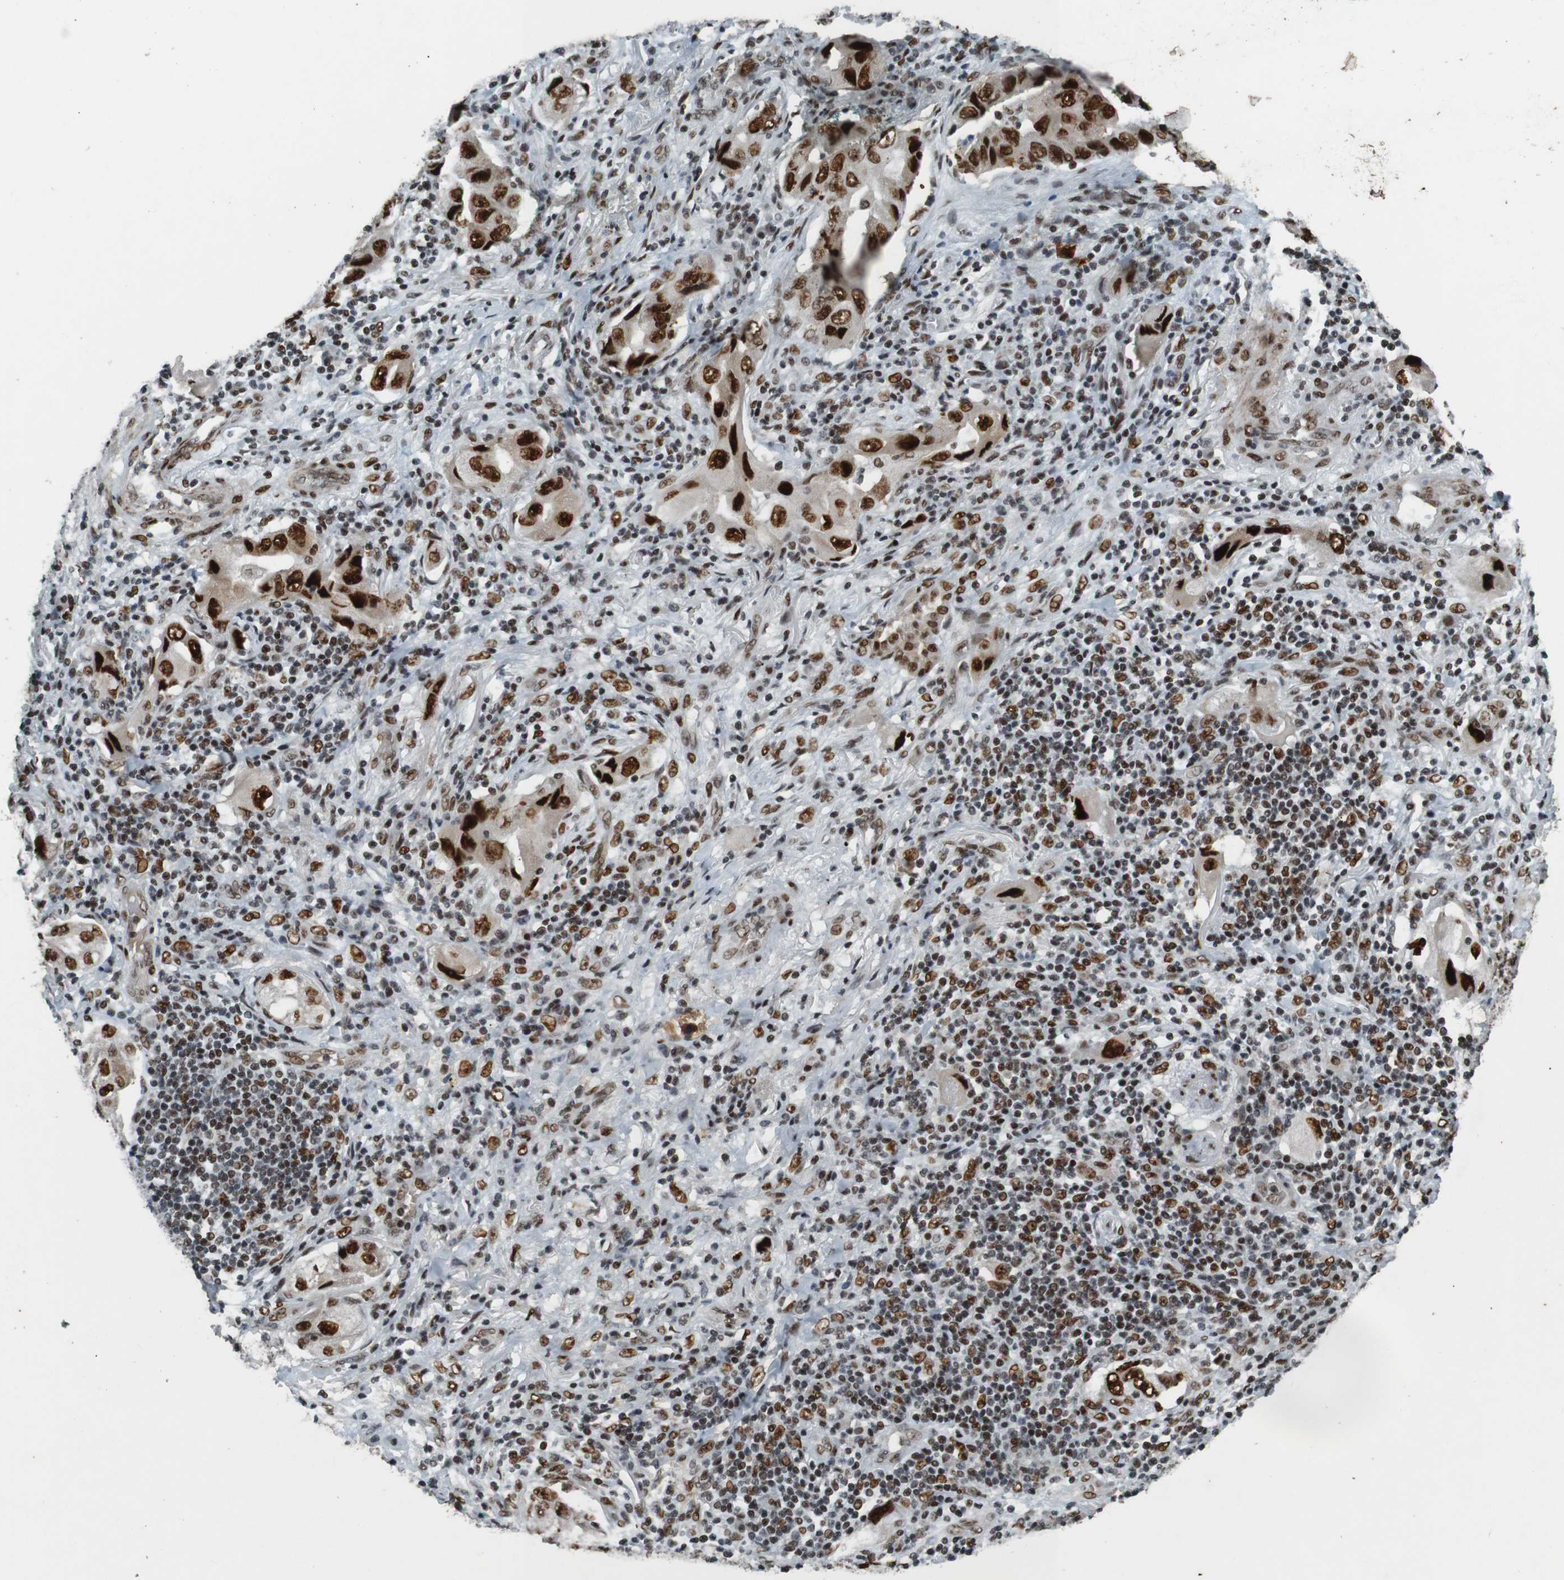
{"staining": {"intensity": "strong", "quantity": ">75%", "location": "nuclear"}, "tissue": "lung cancer", "cell_type": "Tumor cells", "image_type": "cancer", "snomed": [{"axis": "morphology", "description": "Adenocarcinoma, NOS"}, {"axis": "topography", "description": "Lung"}], "caption": "The histopathology image reveals immunohistochemical staining of lung cancer. There is strong nuclear positivity is appreciated in approximately >75% of tumor cells.", "gene": "HEXIM1", "patient": {"sex": "female", "age": 65}}